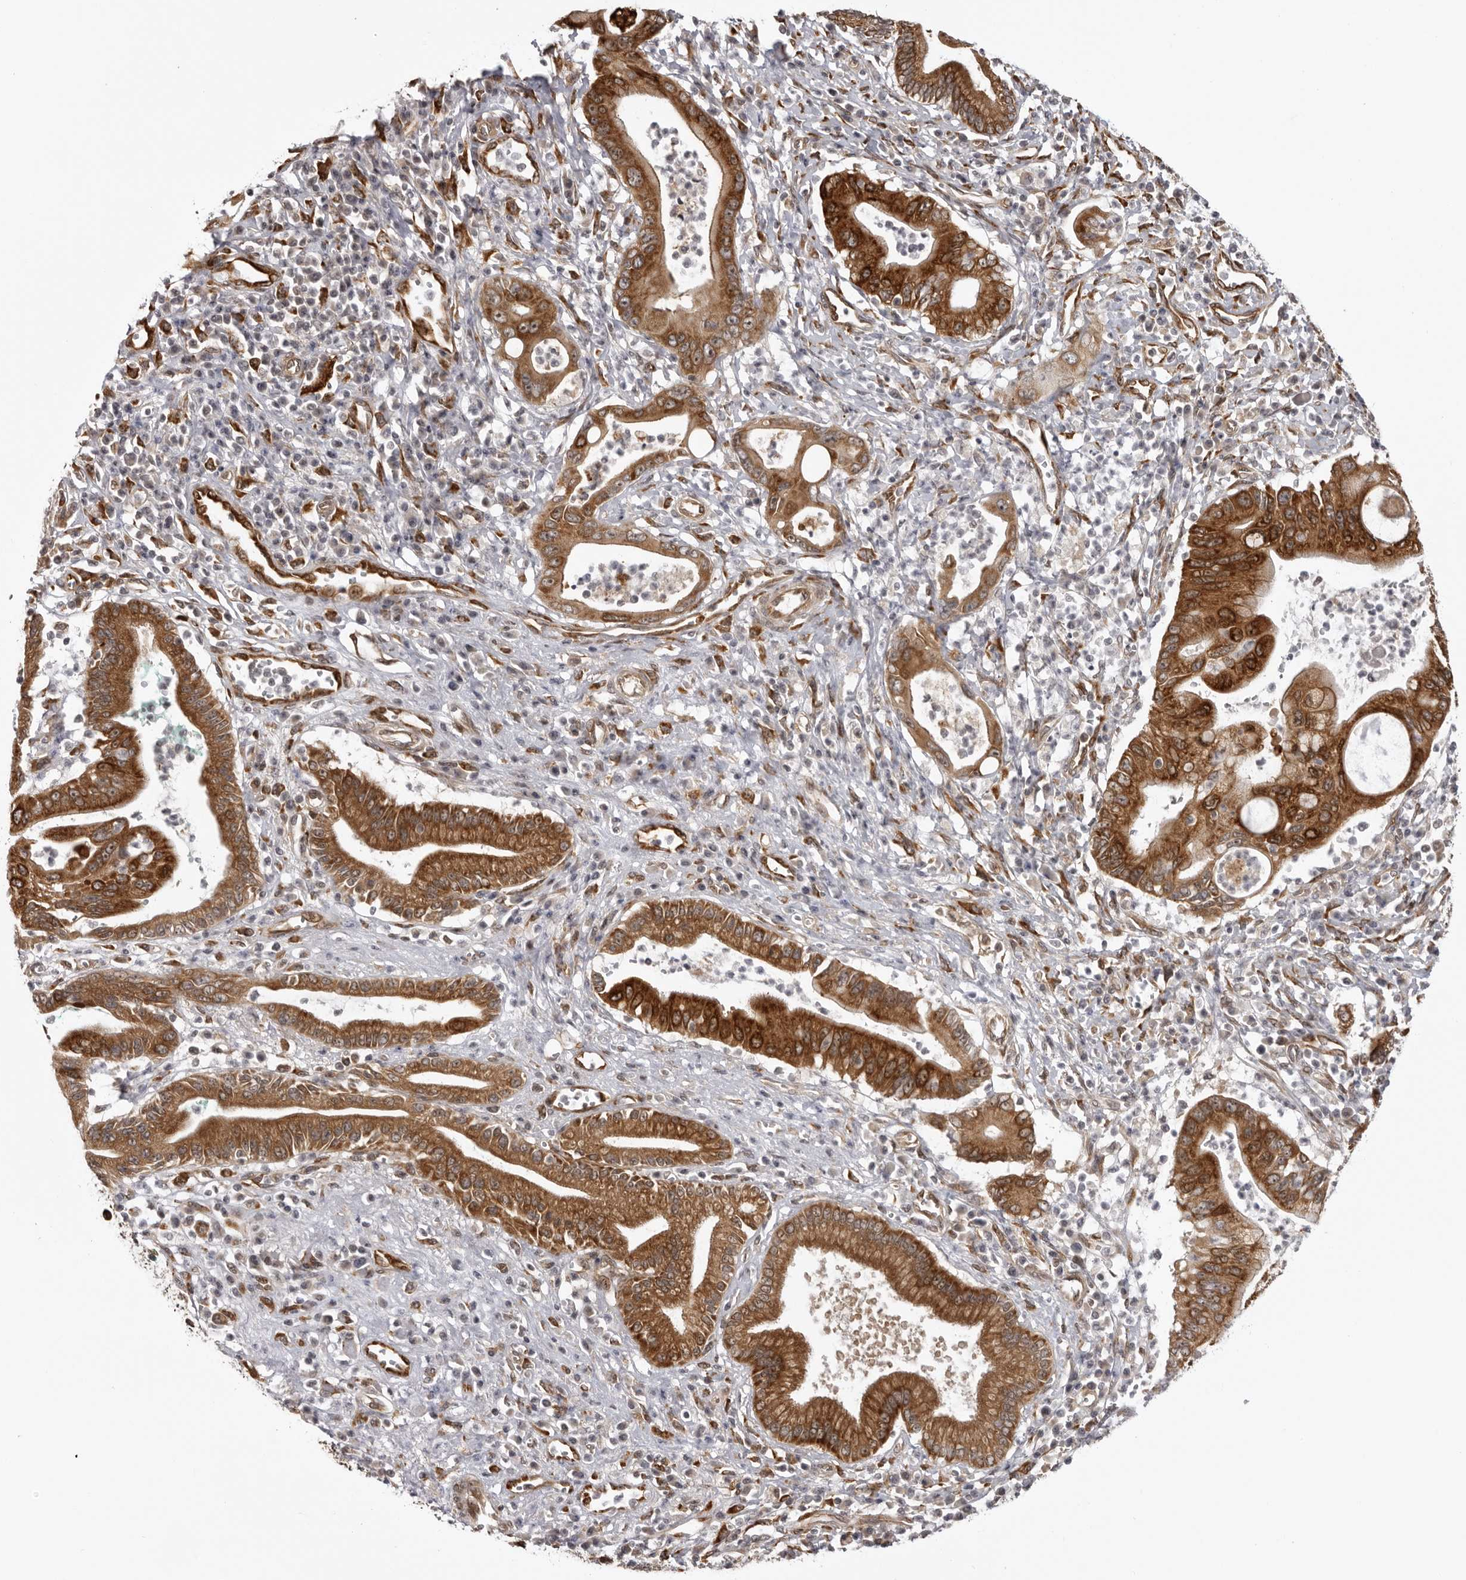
{"staining": {"intensity": "strong", "quantity": ">75%", "location": "cytoplasmic/membranous"}, "tissue": "pancreatic cancer", "cell_type": "Tumor cells", "image_type": "cancer", "snomed": [{"axis": "morphology", "description": "Adenocarcinoma, NOS"}, {"axis": "topography", "description": "Pancreas"}], "caption": "Immunohistochemical staining of human pancreatic adenocarcinoma displays strong cytoplasmic/membranous protein staining in approximately >75% of tumor cells.", "gene": "DNAH14", "patient": {"sex": "male", "age": 78}}